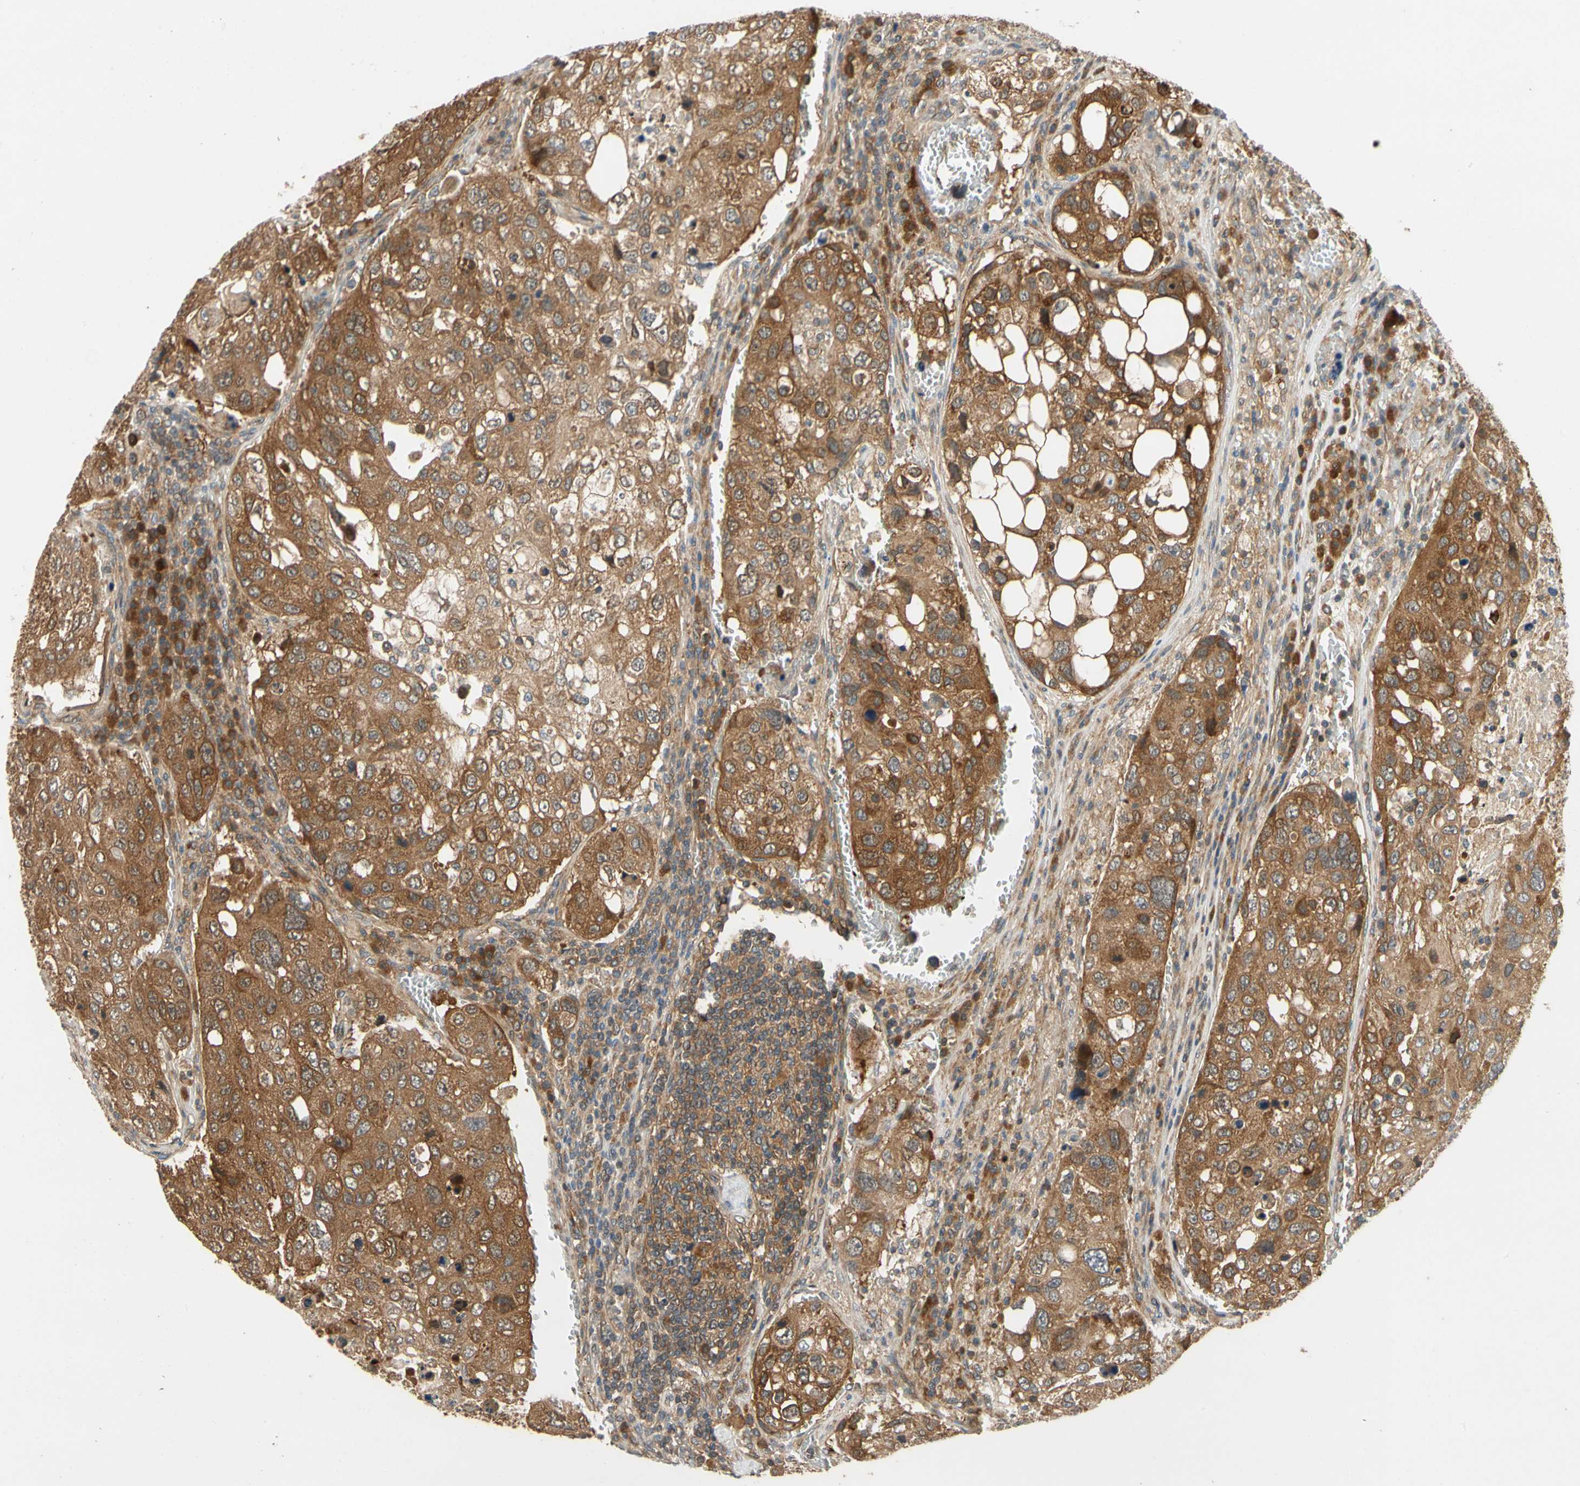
{"staining": {"intensity": "moderate", "quantity": ">75%", "location": "cytoplasmic/membranous"}, "tissue": "urothelial cancer", "cell_type": "Tumor cells", "image_type": "cancer", "snomed": [{"axis": "morphology", "description": "Urothelial carcinoma, High grade"}, {"axis": "topography", "description": "Lymph node"}, {"axis": "topography", "description": "Urinary bladder"}], "caption": "An IHC photomicrograph of tumor tissue is shown. Protein staining in brown highlights moderate cytoplasmic/membranous positivity in urothelial cancer within tumor cells.", "gene": "TDRP", "patient": {"sex": "male", "age": 51}}